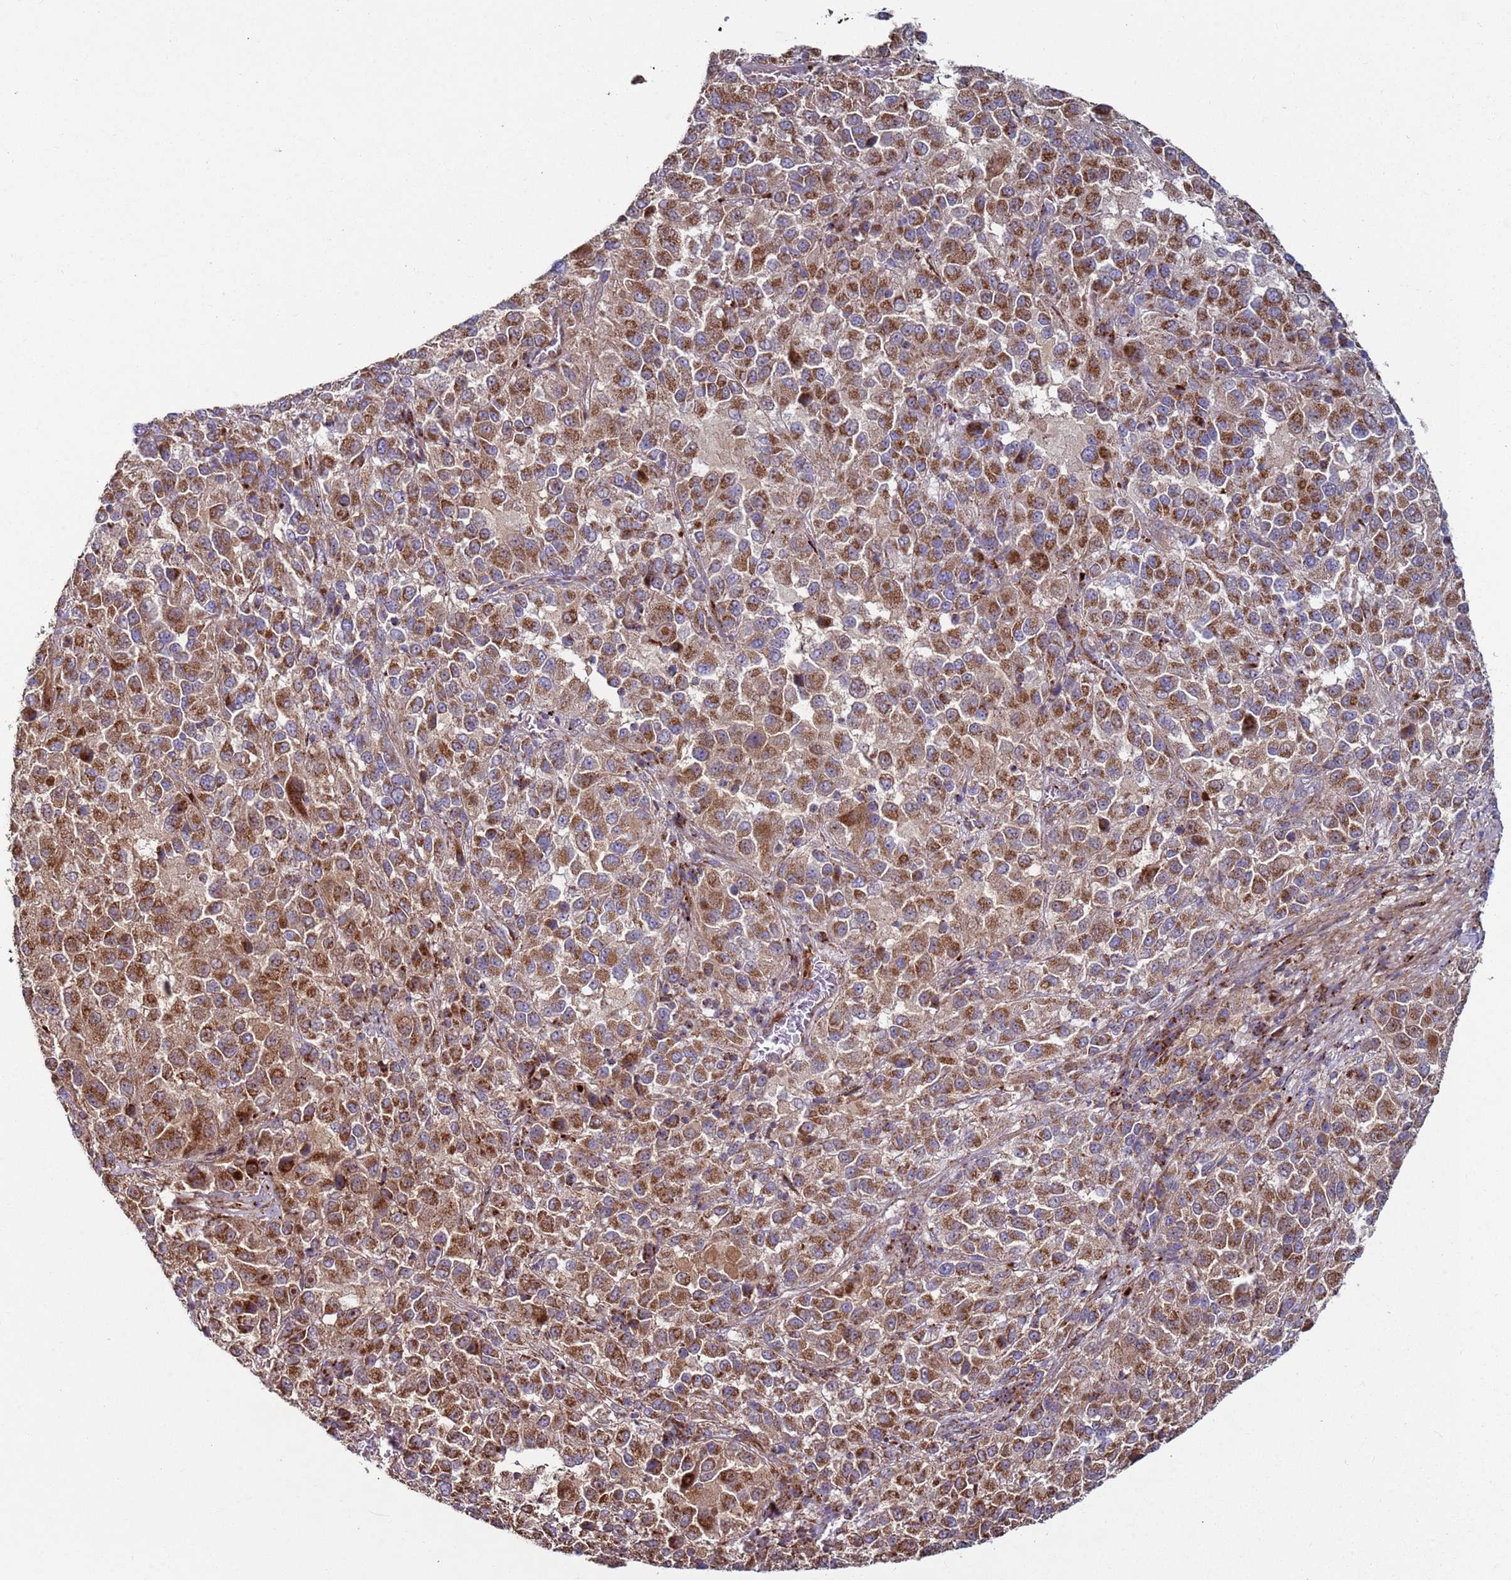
{"staining": {"intensity": "moderate", "quantity": ">75%", "location": "cytoplasmic/membranous"}, "tissue": "melanoma", "cell_type": "Tumor cells", "image_type": "cancer", "snomed": [{"axis": "morphology", "description": "Malignant melanoma, Metastatic site"}, {"axis": "topography", "description": "Lung"}], "caption": "High-magnification brightfield microscopy of melanoma stained with DAB (brown) and counterstained with hematoxylin (blue). tumor cells exhibit moderate cytoplasmic/membranous staining is seen in about>75% of cells. Immunohistochemistry (ihc) stains the protein in brown and the nuclei are stained blue.", "gene": "FBXO33", "patient": {"sex": "male", "age": 64}}